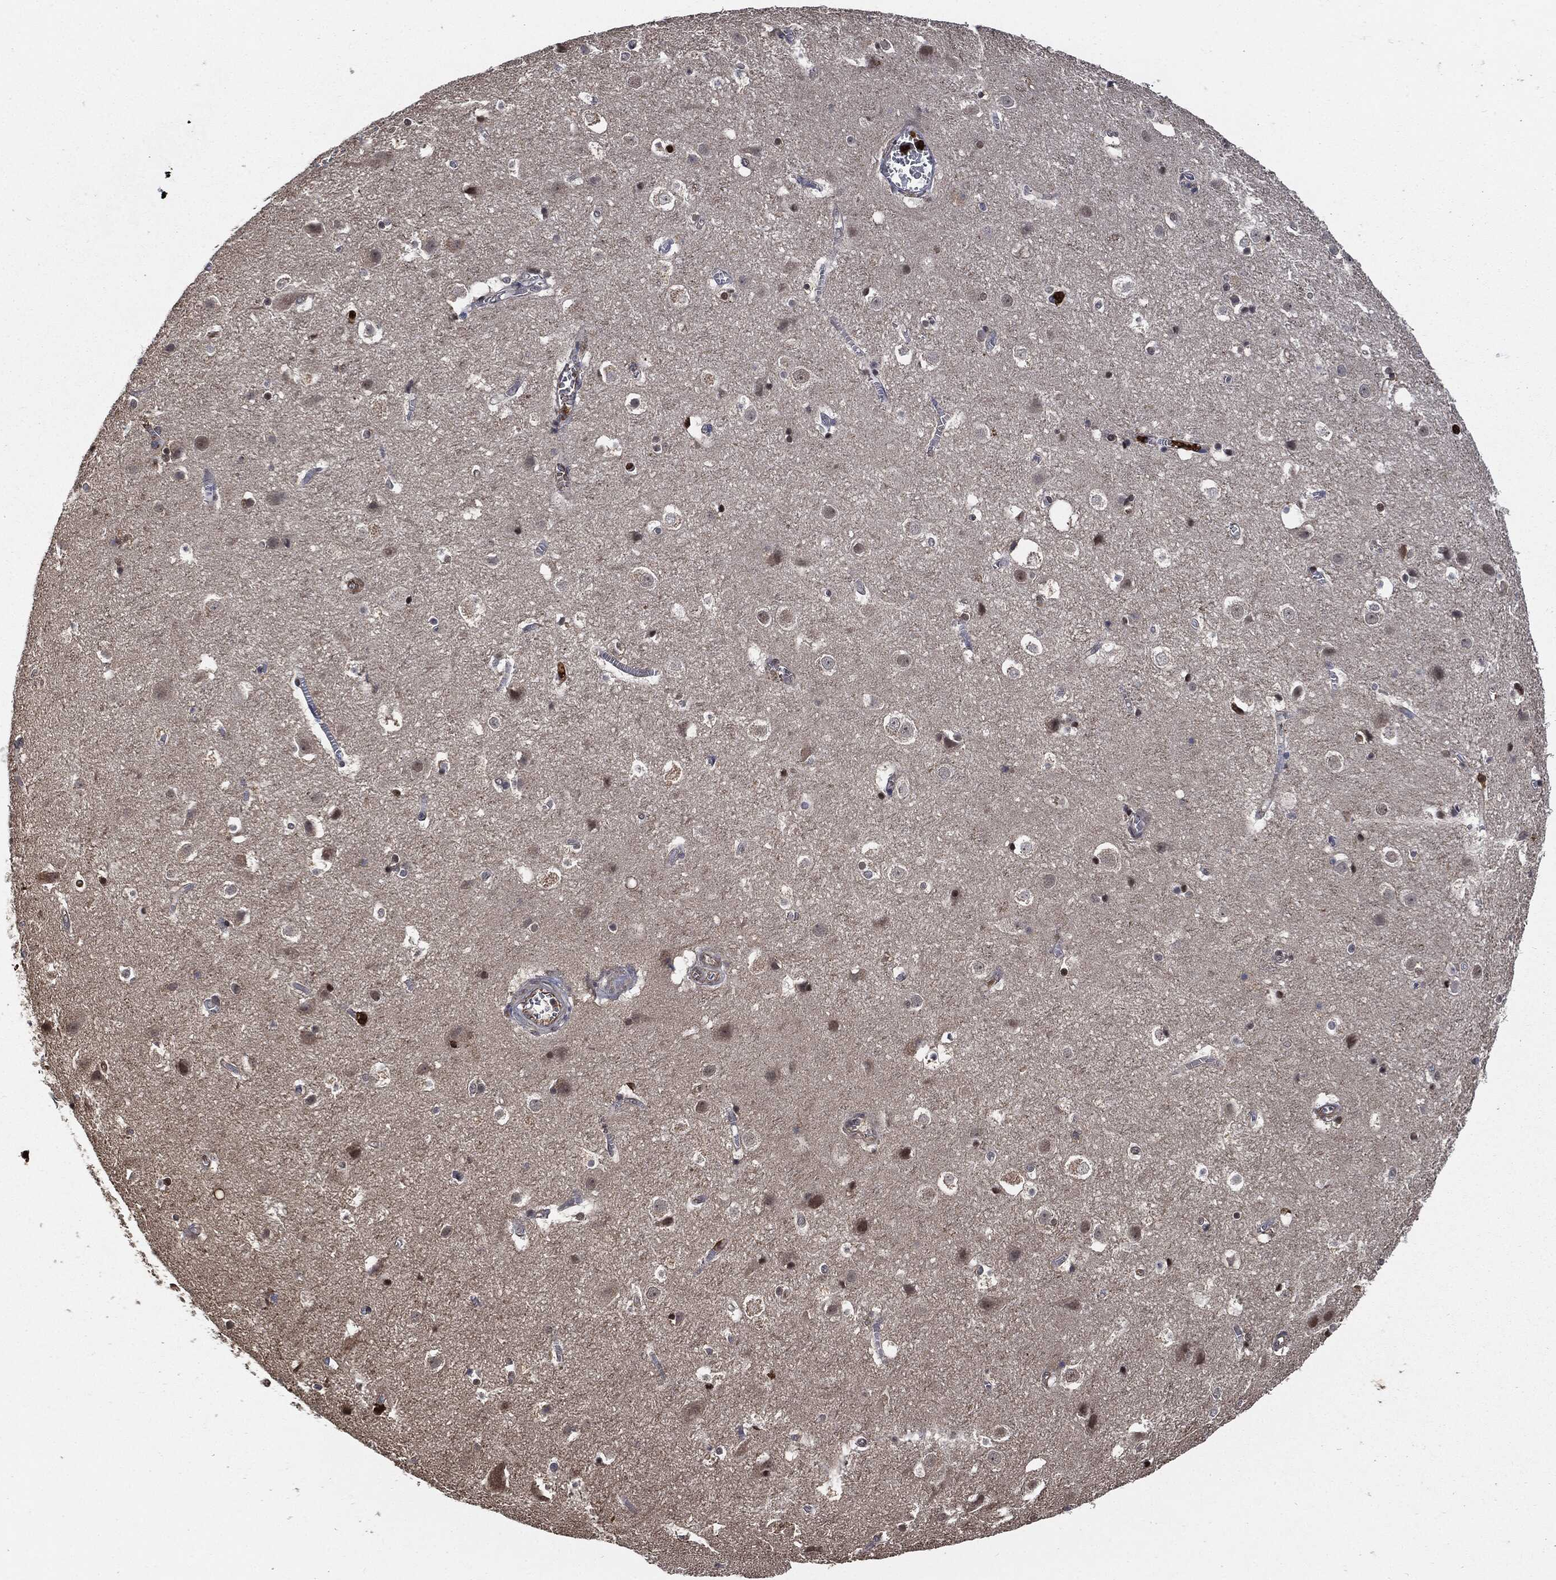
{"staining": {"intensity": "negative", "quantity": "none", "location": "none"}, "tissue": "cerebral cortex", "cell_type": "Endothelial cells", "image_type": "normal", "snomed": [{"axis": "morphology", "description": "Normal tissue, NOS"}, {"axis": "topography", "description": "Cerebral cortex"}], "caption": "Immunohistochemical staining of normal human cerebral cortex shows no significant staining in endothelial cells.", "gene": "S100A9", "patient": {"sex": "male", "age": 59}}